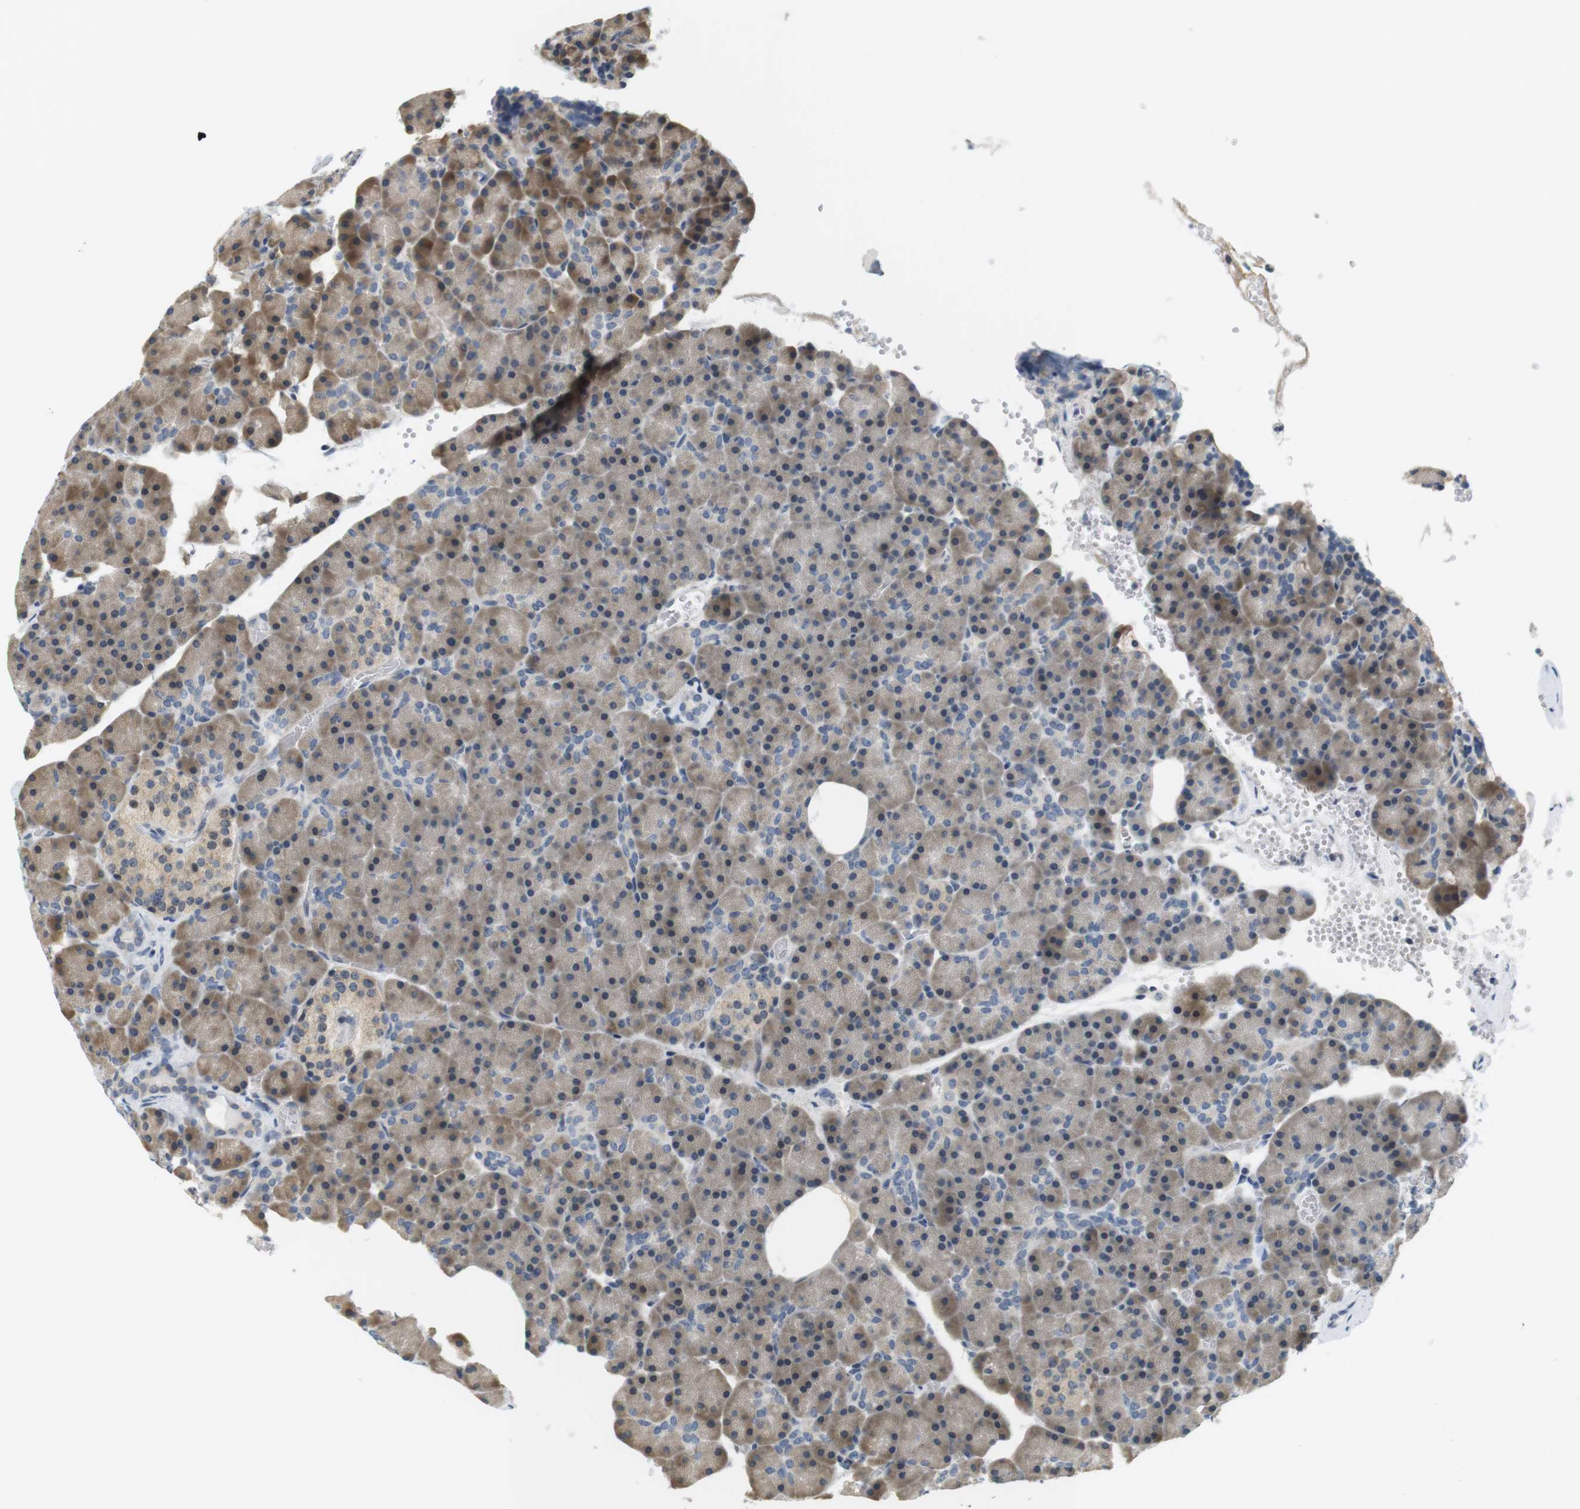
{"staining": {"intensity": "moderate", "quantity": ">75%", "location": "cytoplasmic/membranous"}, "tissue": "pancreas", "cell_type": "Exocrine glandular cells", "image_type": "normal", "snomed": [{"axis": "morphology", "description": "Normal tissue, NOS"}, {"axis": "topography", "description": "Pancreas"}], "caption": "Immunohistochemical staining of normal pancreas displays moderate cytoplasmic/membranous protein expression in approximately >75% of exocrine glandular cells.", "gene": "WNT7A", "patient": {"sex": "female", "age": 35}}